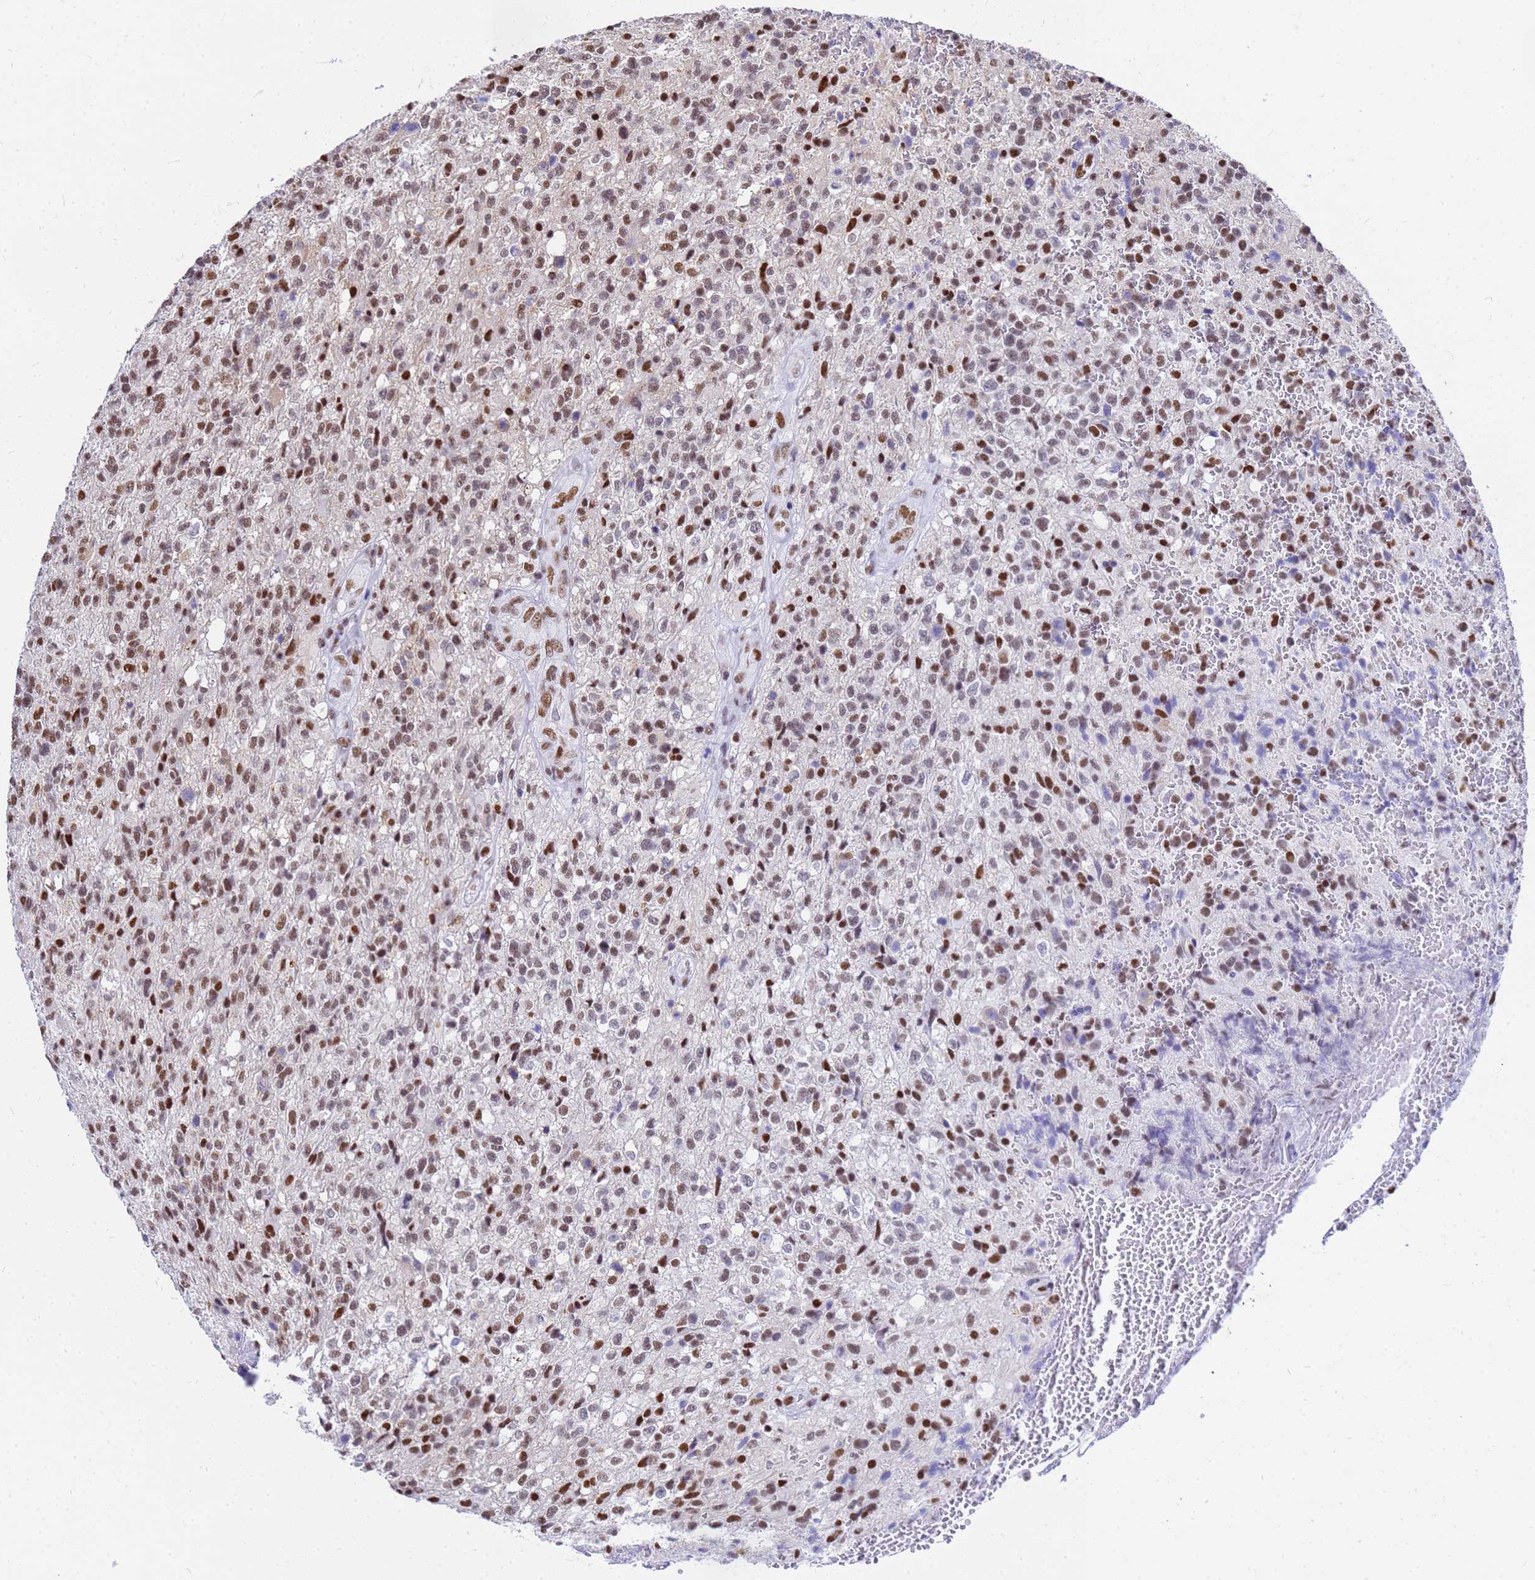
{"staining": {"intensity": "strong", "quantity": ">75%", "location": "nuclear"}, "tissue": "glioma", "cell_type": "Tumor cells", "image_type": "cancer", "snomed": [{"axis": "morphology", "description": "Glioma, malignant, High grade"}, {"axis": "topography", "description": "Brain"}], "caption": "Strong nuclear staining is appreciated in approximately >75% of tumor cells in high-grade glioma (malignant). The staining was performed using DAB to visualize the protein expression in brown, while the nuclei were stained in blue with hematoxylin (Magnification: 20x).", "gene": "SART3", "patient": {"sex": "male", "age": 56}}